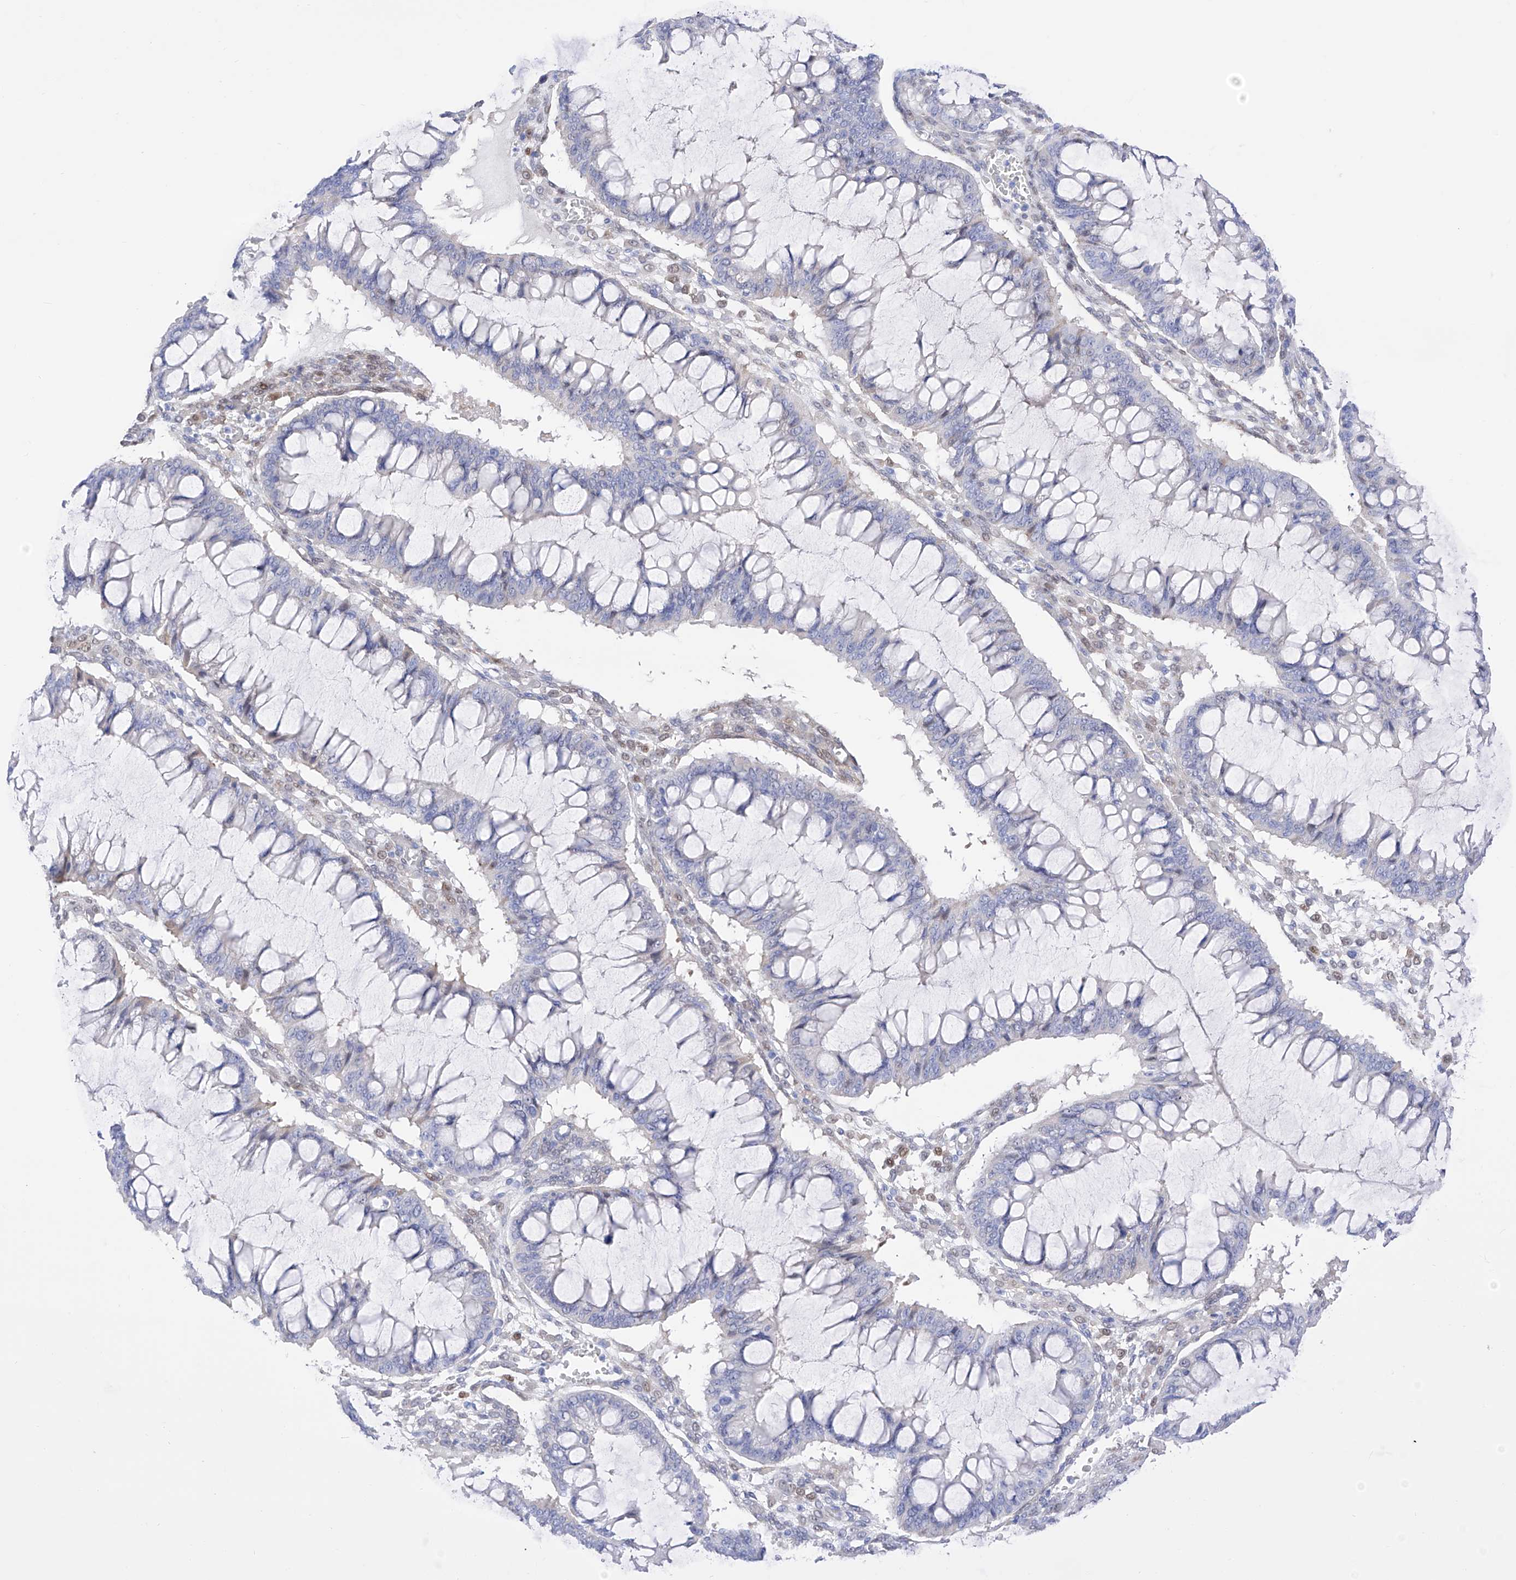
{"staining": {"intensity": "negative", "quantity": "none", "location": "none"}, "tissue": "ovarian cancer", "cell_type": "Tumor cells", "image_type": "cancer", "snomed": [{"axis": "morphology", "description": "Cystadenocarcinoma, mucinous, NOS"}, {"axis": "topography", "description": "Ovary"}], "caption": "High power microscopy micrograph of an immunohistochemistry micrograph of mucinous cystadenocarcinoma (ovarian), revealing no significant staining in tumor cells. (DAB immunohistochemistry with hematoxylin counter stain).", "gene": "TRPC7", "patient": {"sex": "female", "age": 73}}